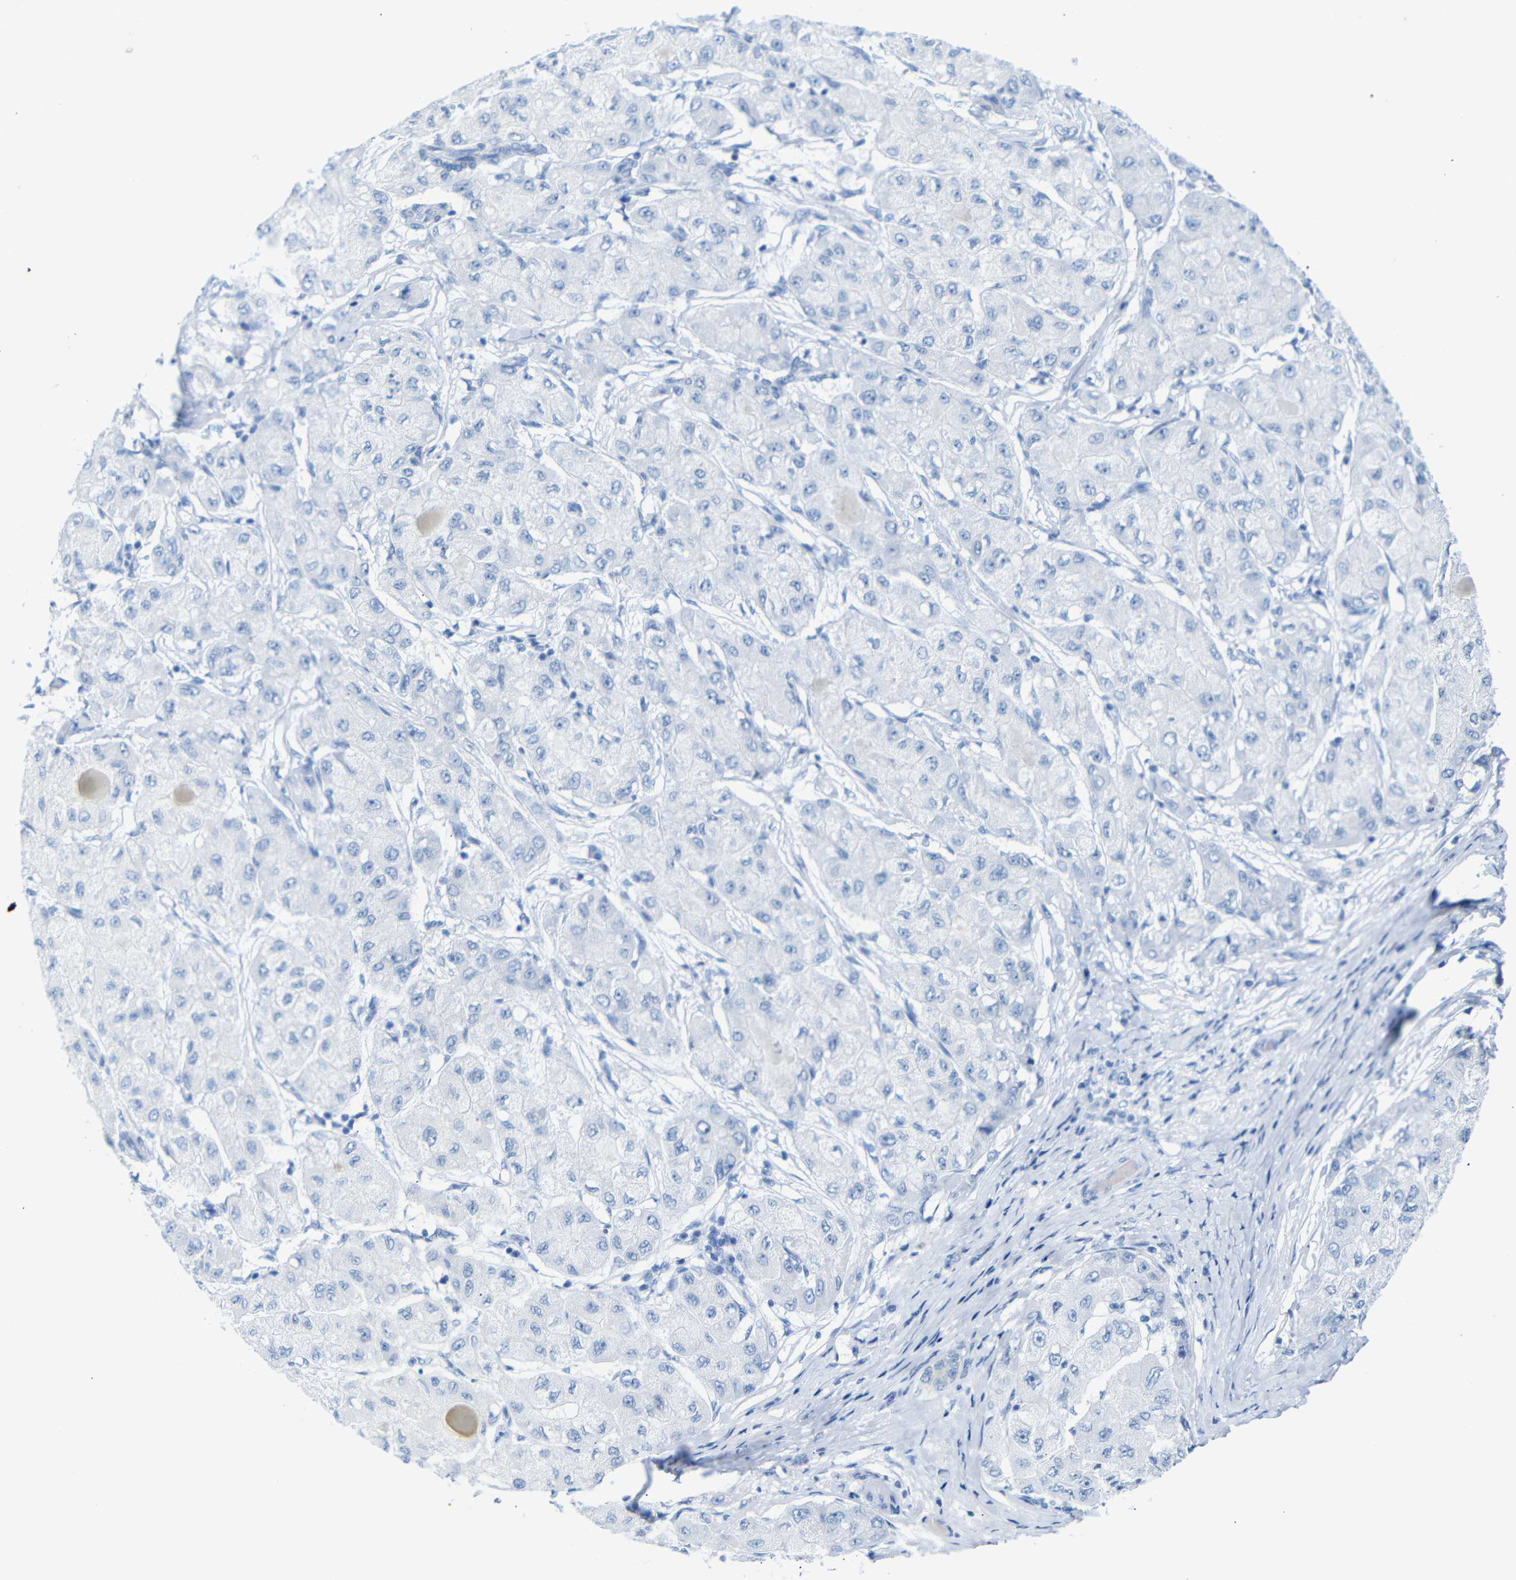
{"staining": {"intensity": "negative", "quantity": "none", "location": "none"}, "tissue": "liver cancer", "cell_type": "Tumor cells", "image_type": "cancer", "snomed": [{"axis": "morphology", "description": "Carcinoma, Hepatocellular, NOS"}, {"axis": "topography", "description": "Liver"}], "caption": "A photomicrograph of human hepatocellular carcinoma (liver) is negative for staining in tumor cells.", "gene": "DYNAP", "patient": {"sex": "male", "age": 80}}